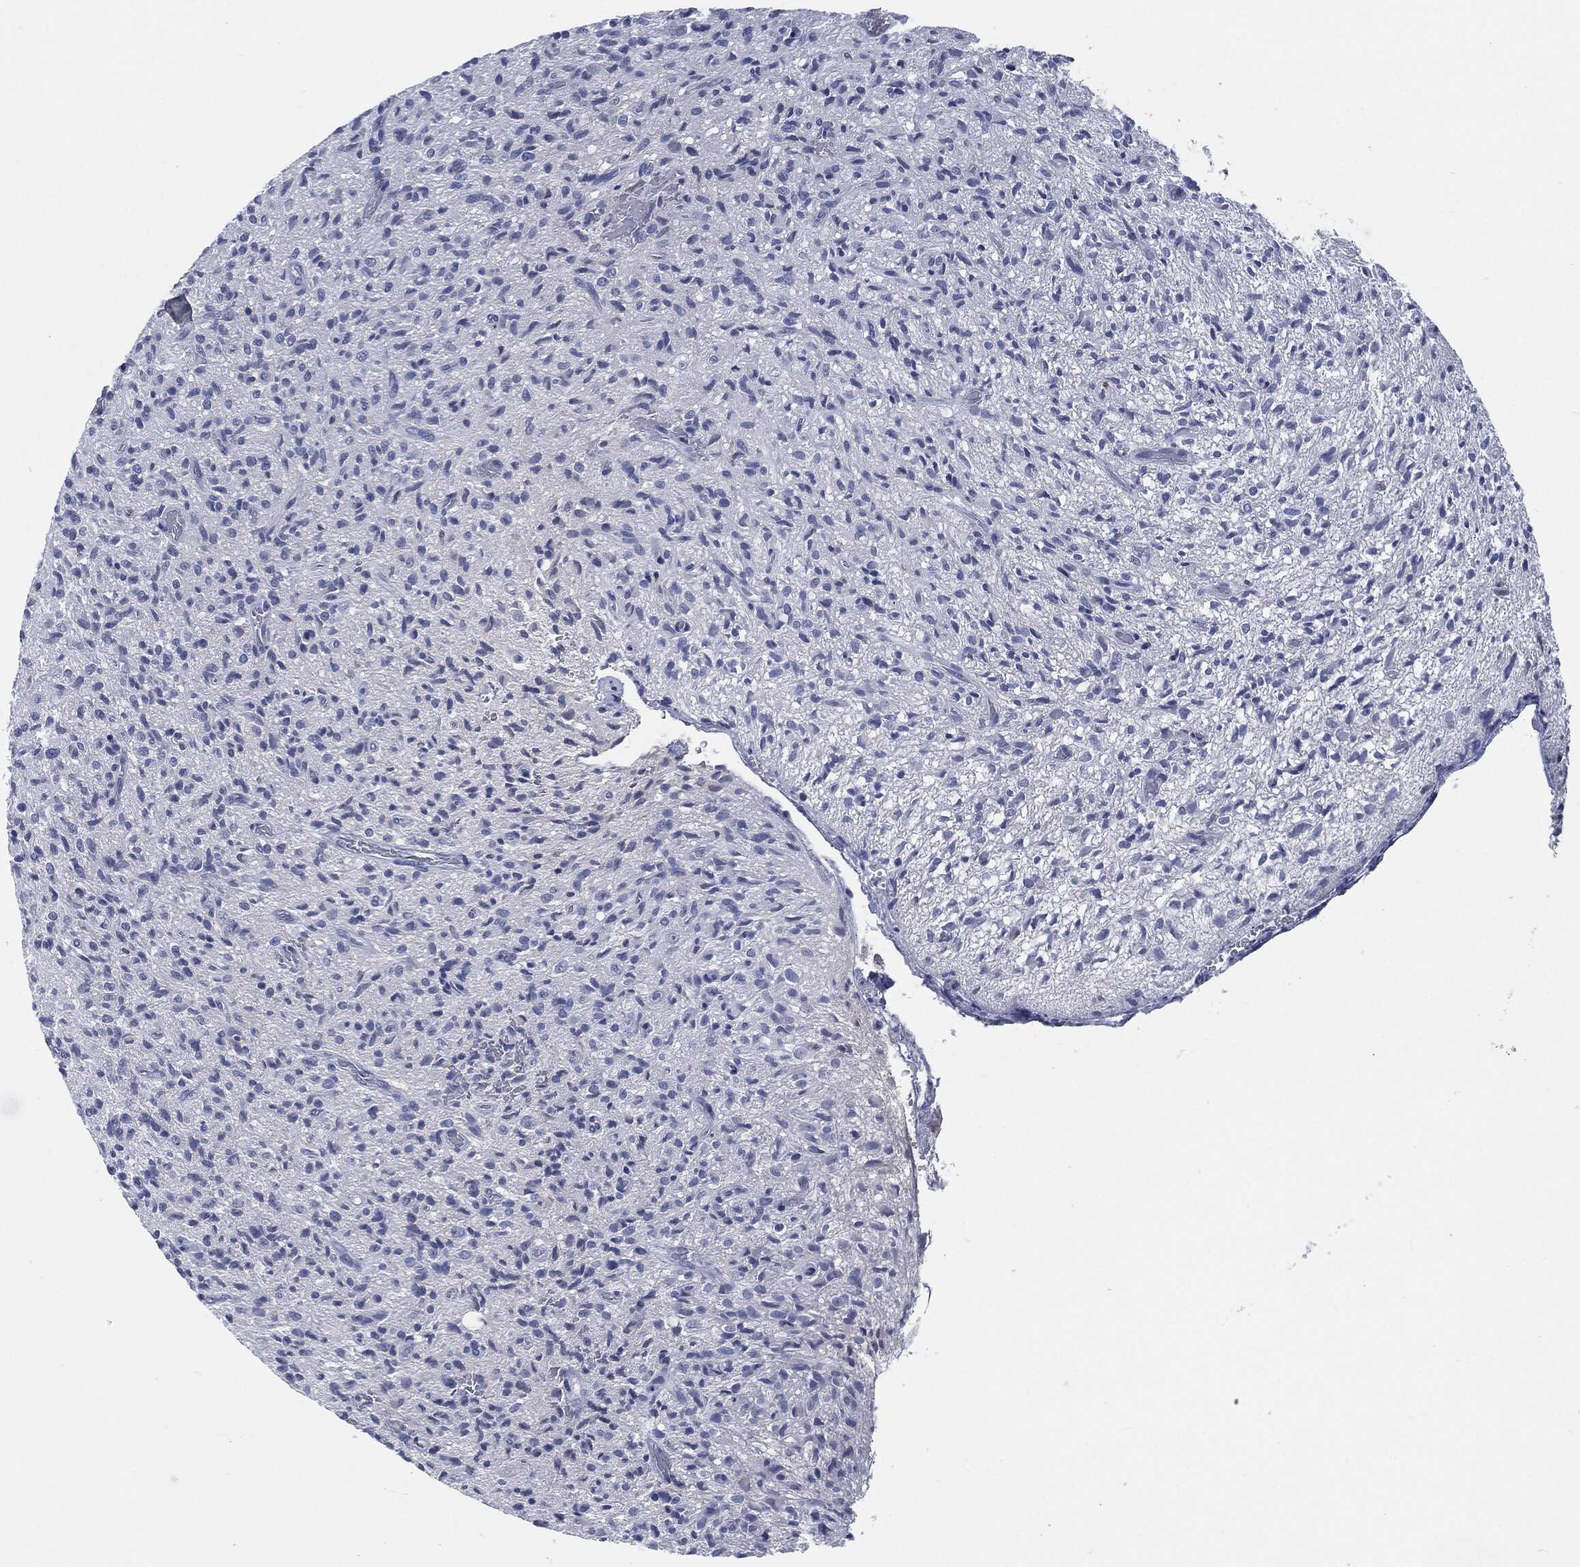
{"staining": {"intensity": "negative", "quantity": "none", "location": "none"}, "tissue": "glioma", "cell_type": "Tumor cells", "image_type": "cancer", "snomed": [{"axis": "morphology", "description": "Glioma, malignant, High grade"}, {"axis": "topography", "description": "Brain"}], "caption": "The histopathology image exhibits no significant expression in tumor cells of glioma. (Brightfield microscopy of DAB (3,3'-diaminobenzidine) immunohistochemistry at high magnification).", "gene": "MST1", "patient": {"sex": "male", "age": 64}}